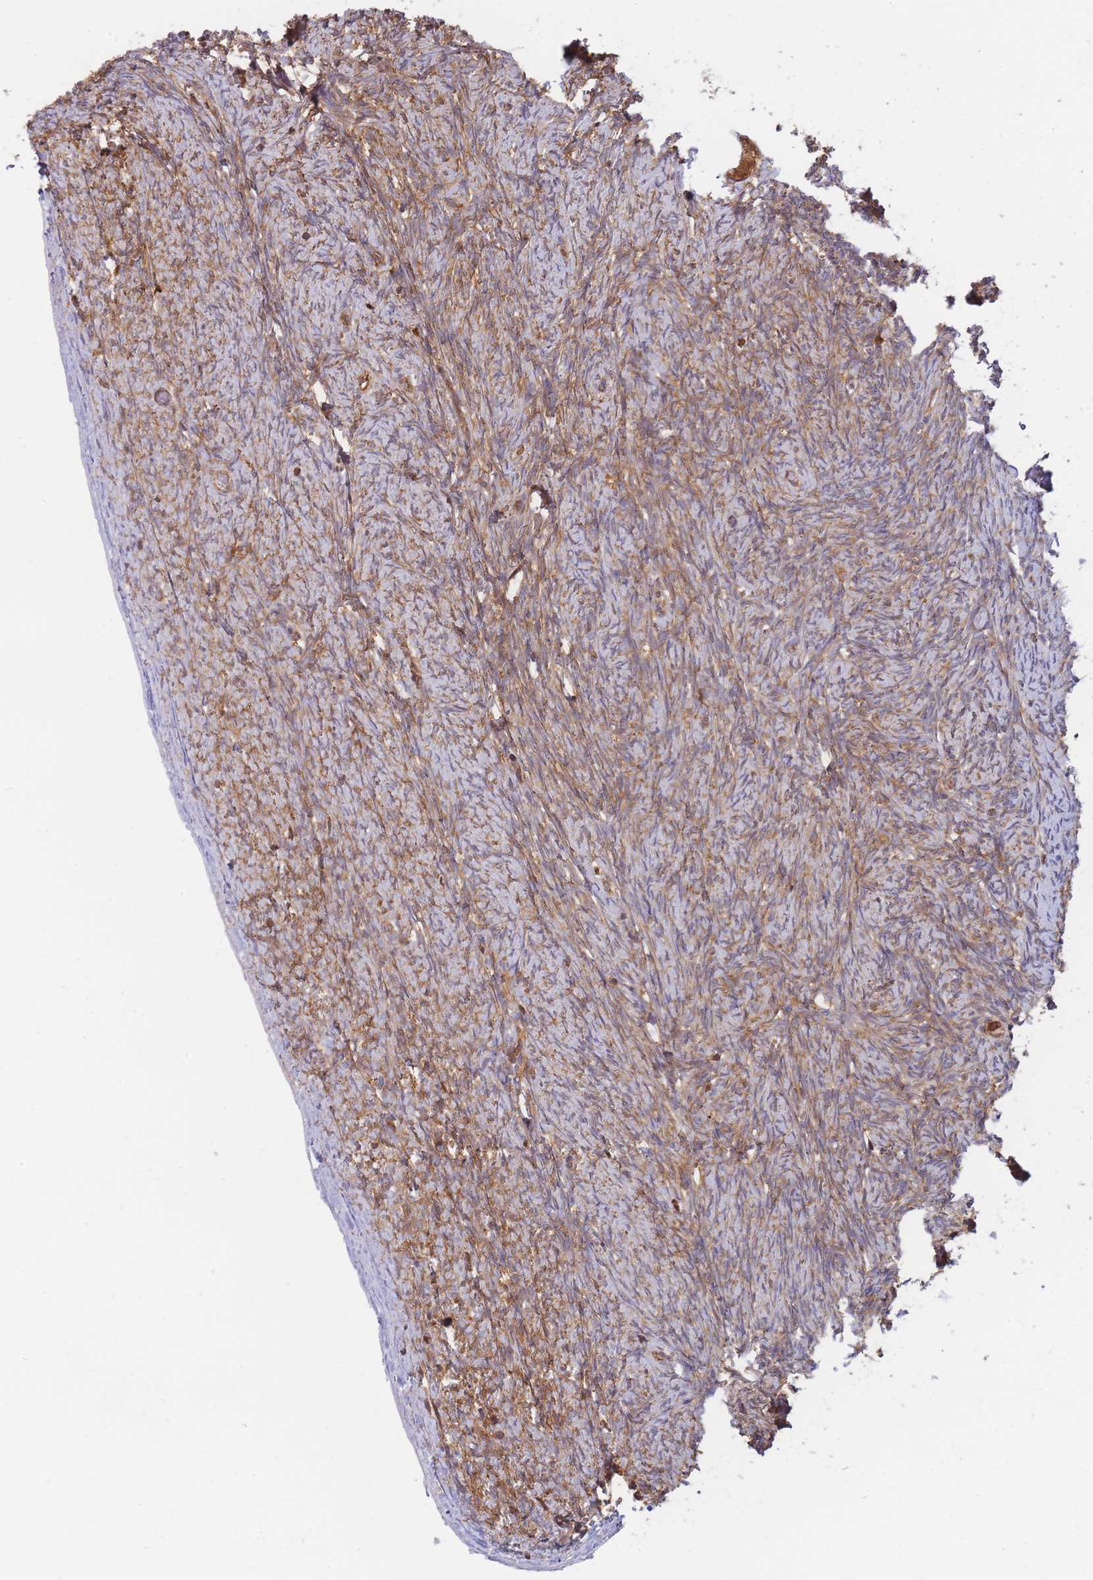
{"staining": {"intensity": "moderate", "quantity": ">75%", "location": "cytoplasmic/membranous"}, "tissue": "ovary", "cell_type": "Follicle cells", "image_type": "normal", "snomed": [{"axis": "morphology", "description": "Normal tissue, NOS"}, {"axis": "topography", "description": "Ovary"}], "caption": "A high-resolution photomicrograph shows immunohistochemistry staining of unremarkable ovary, which exhibits moderate cytoplasmic/membranous expression in approximately >75% of follicle cells.", "gene": "SLC4A9", "patient": {"sex": "female", "age": 44}}